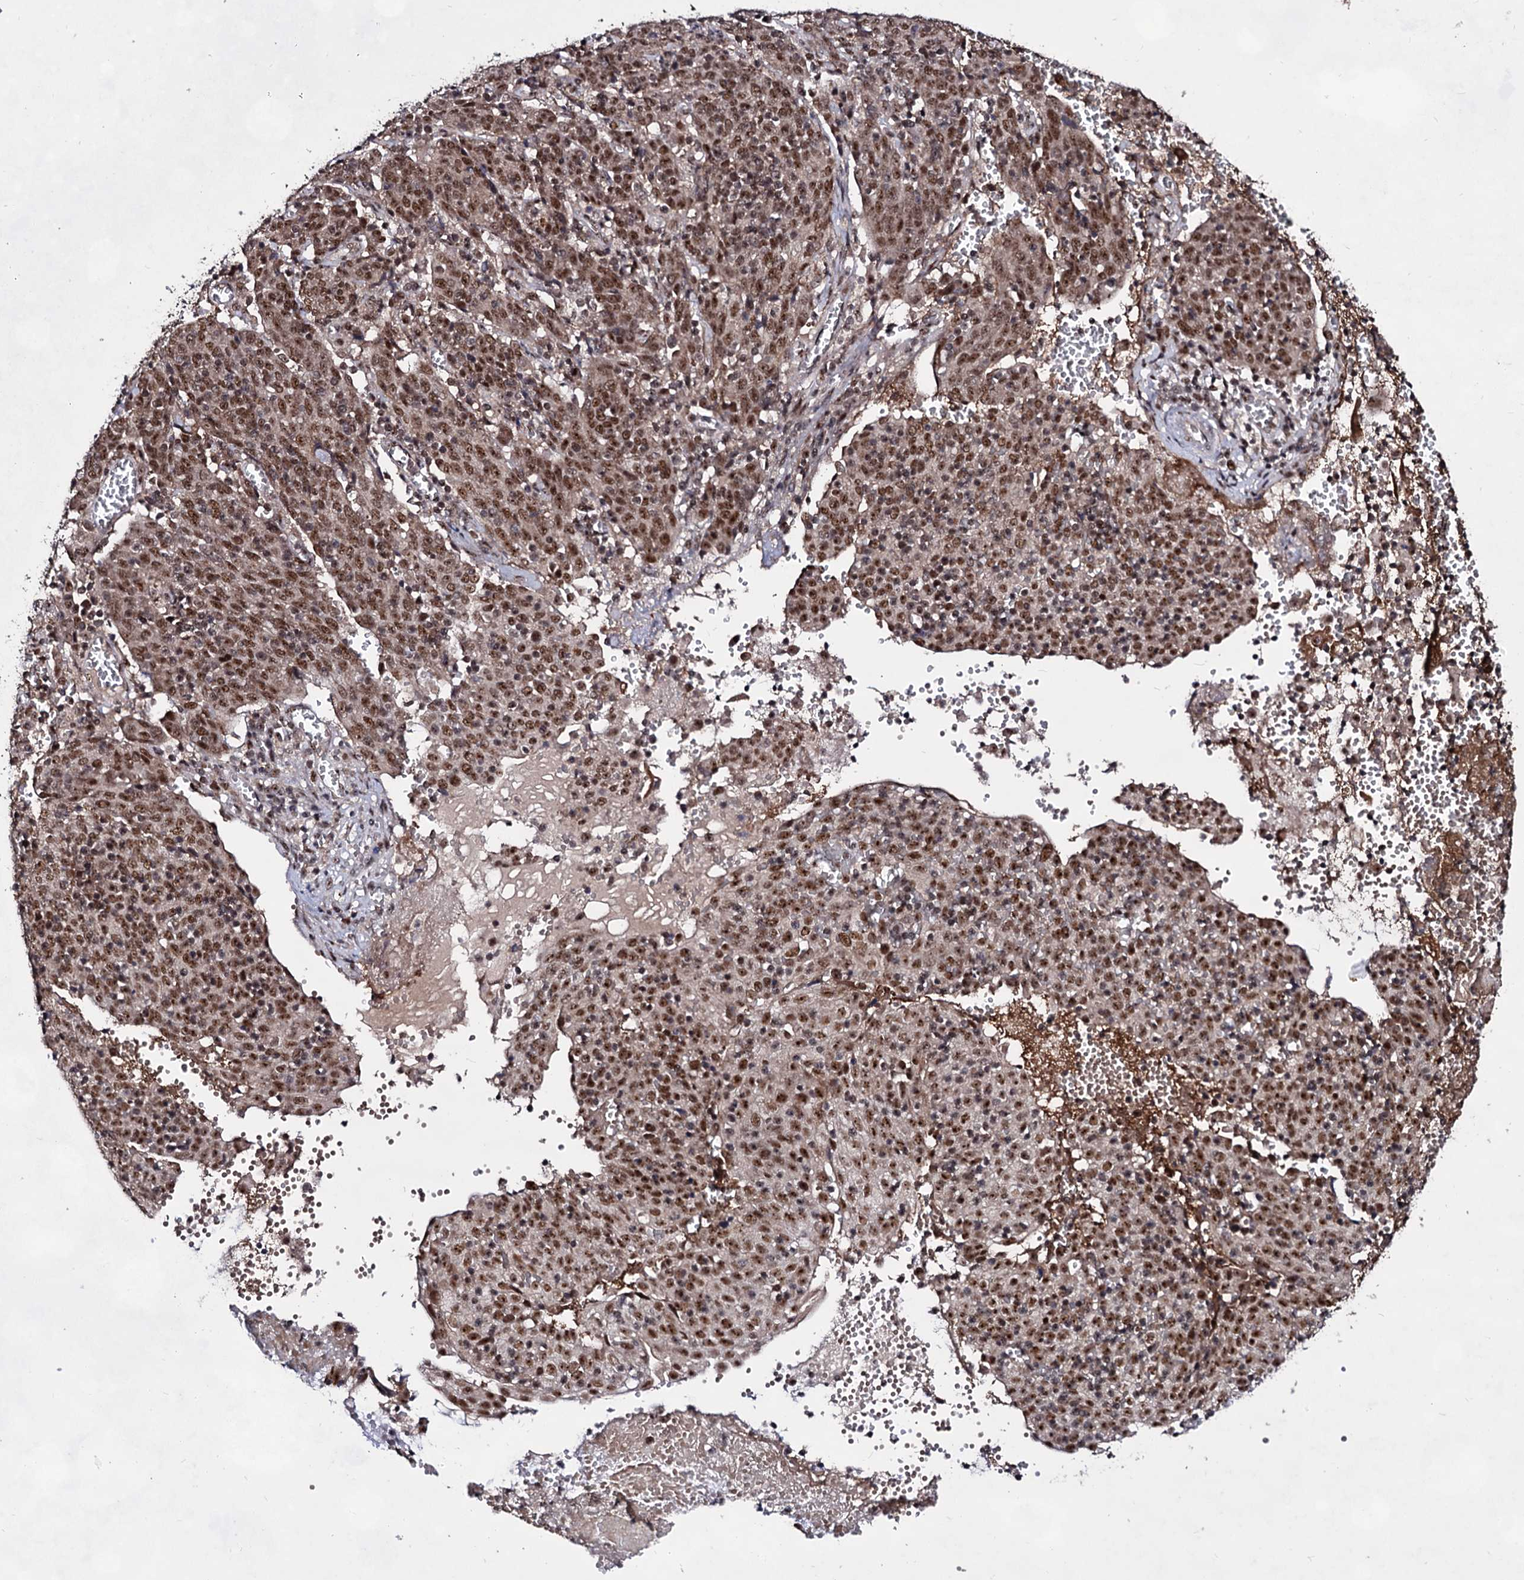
{"staining": {"intensity": "moderate", "quantity": ">75%", "location": "nuclear"}, "tissue": "cervical cancer", "cell_type": "Tumor cells", "image_type": "cancer", "snomed": [{"axis": "morphology", "description": "Squamous cell carcinoma, NOS"}, {"axis": "topography", "description": "Cervix"}], "caption": "Approximately >75% of tumor cells in human cervical cancer reveal moderate nuclear protein positivity as visualized by brown immunohistochemical staining.", "gene": "EXOSC10", "patient": {"sex": "female", "age": 67}}